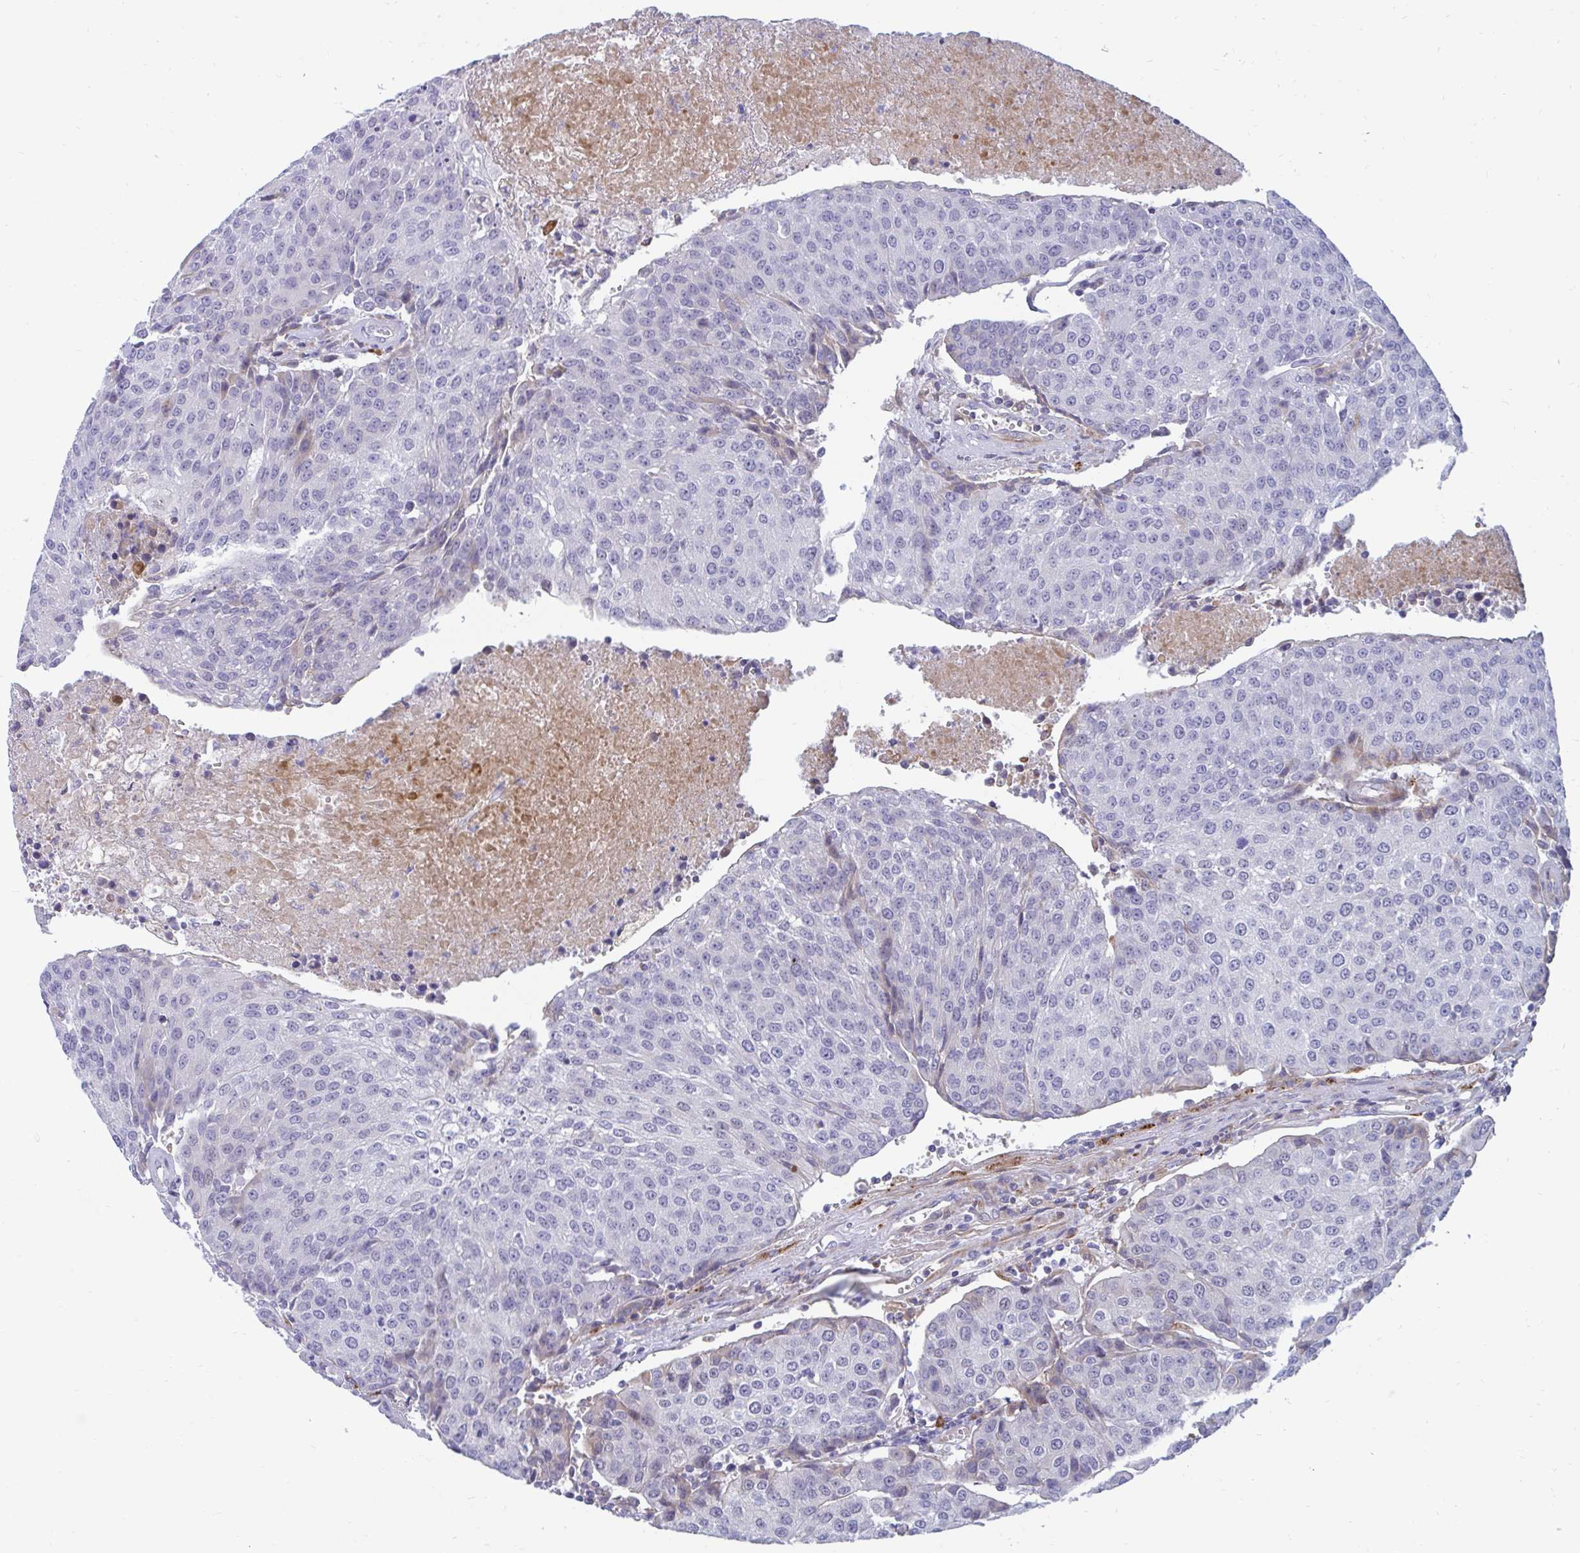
{"staining": {"intensity": "negative", "quantity": "none", "location": "none"}, "tissue": "urothelial cancer", "cell_type": "Tumor cells", "image_type": "cancer", "snomed": [{"axis": "morphology", "description": "Urothelial carcinoma, High grade"}, {"axis": "topography", "description": "Urinary bladder"}], "caption": "Photomicrograph shows no significant protein staining in tumor cells of urothelial carcinoma (high-grade).", "gene": "FAM219B", "patient": {"sex": "female", "age": 85}}